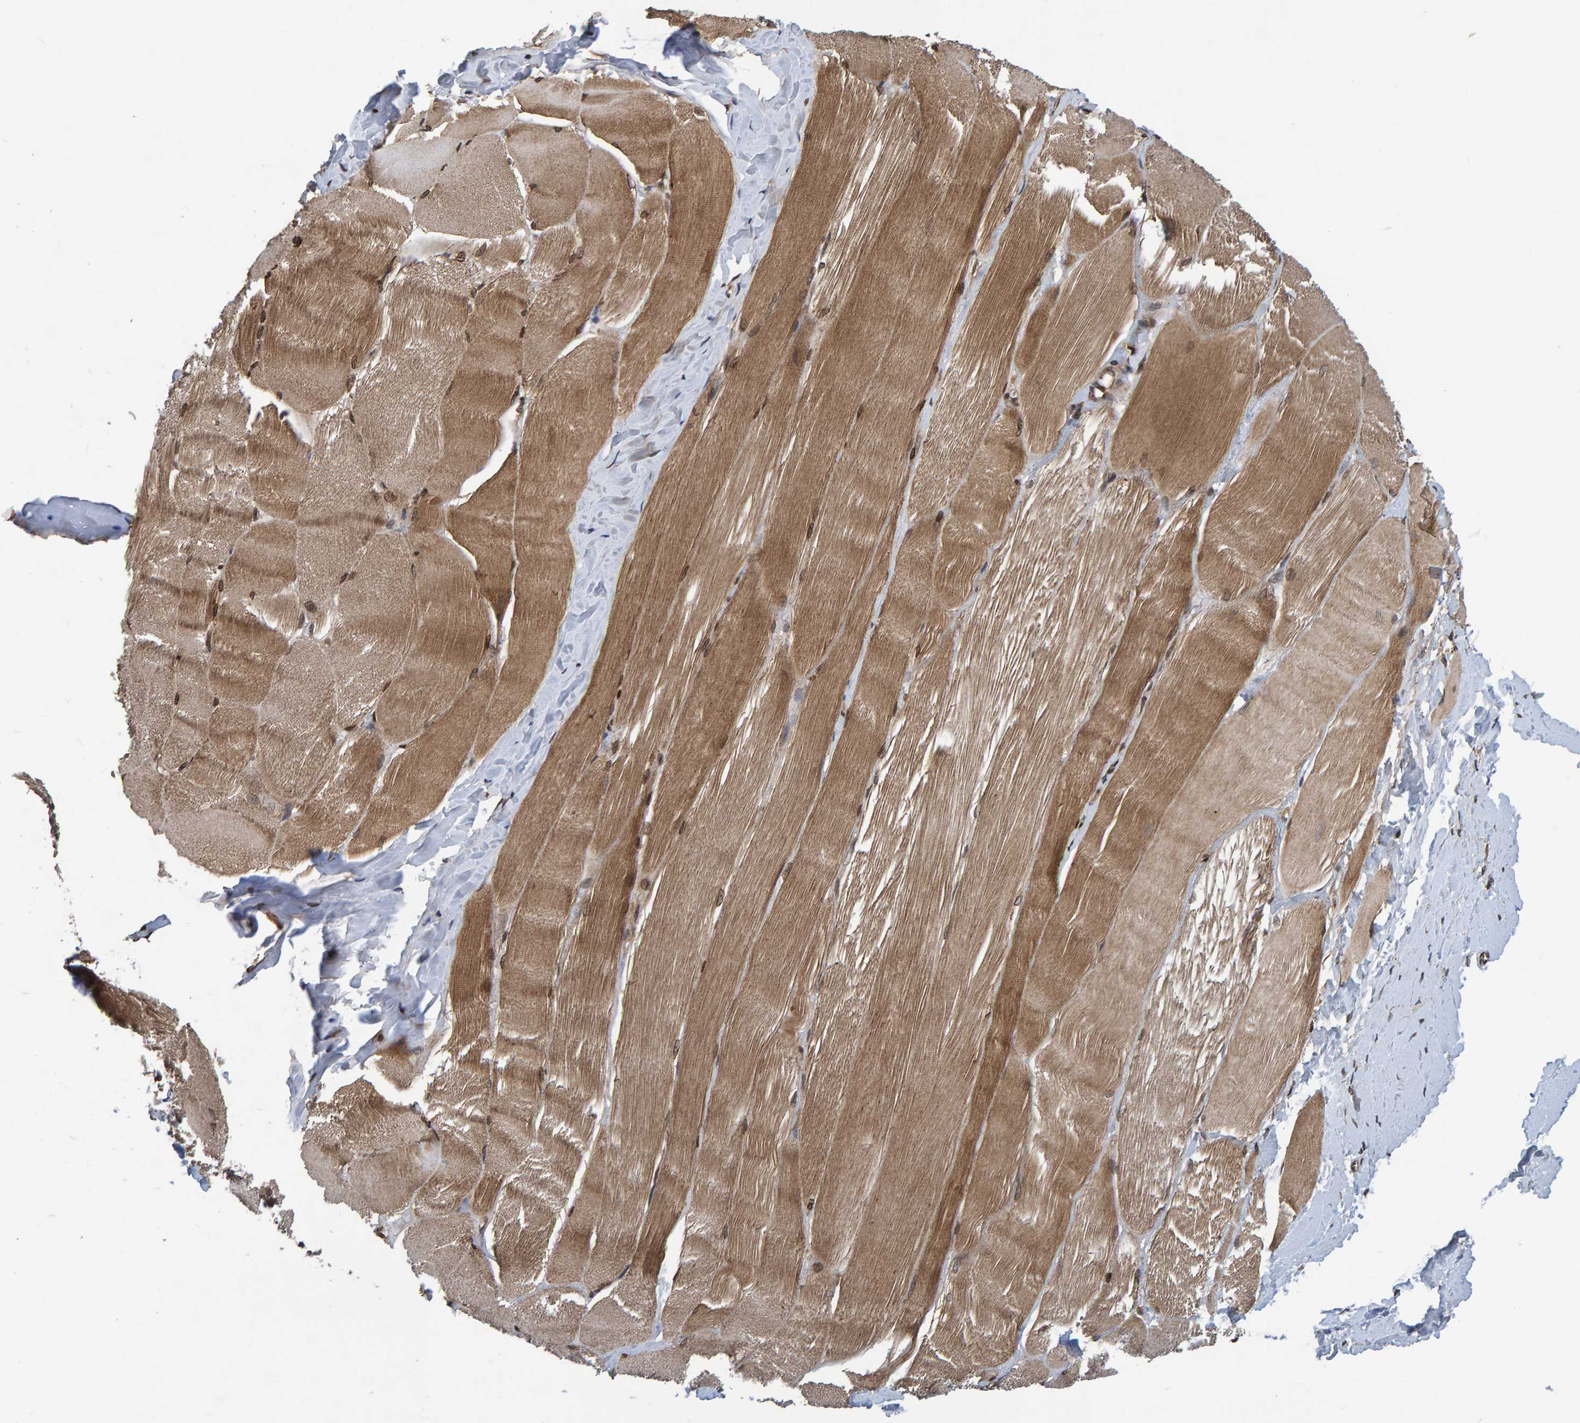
{"staining": {"intensity": "moderate", "quantity": ">75%", "location": "cytoplasmic/membranous,nuclear"}, "tissue": "skeletal muscle", "cell_type": "Myocytes", "image_type": "normal", "snomed": [{"axis": "morphology", "description": "Normal tissue, NOS"}, {"axis": "morphology", "description": "Squamous cell carcinoma, NOS"}, {"axis": "topography", "description": "Skeletal muscle"}], "caption": "DAB immunohistochemical staining of unremarkable human skeletal muscle exhibits moderate cytoplasmic/membranous,nuclear protein staining in about >75% of myocytes. Immunohistochemistry (ihc) stains the protein of interest in brown and the nuclei are stained blue.", "gene": "GAB2", "patient": {"sex": "male", "age": 51}}